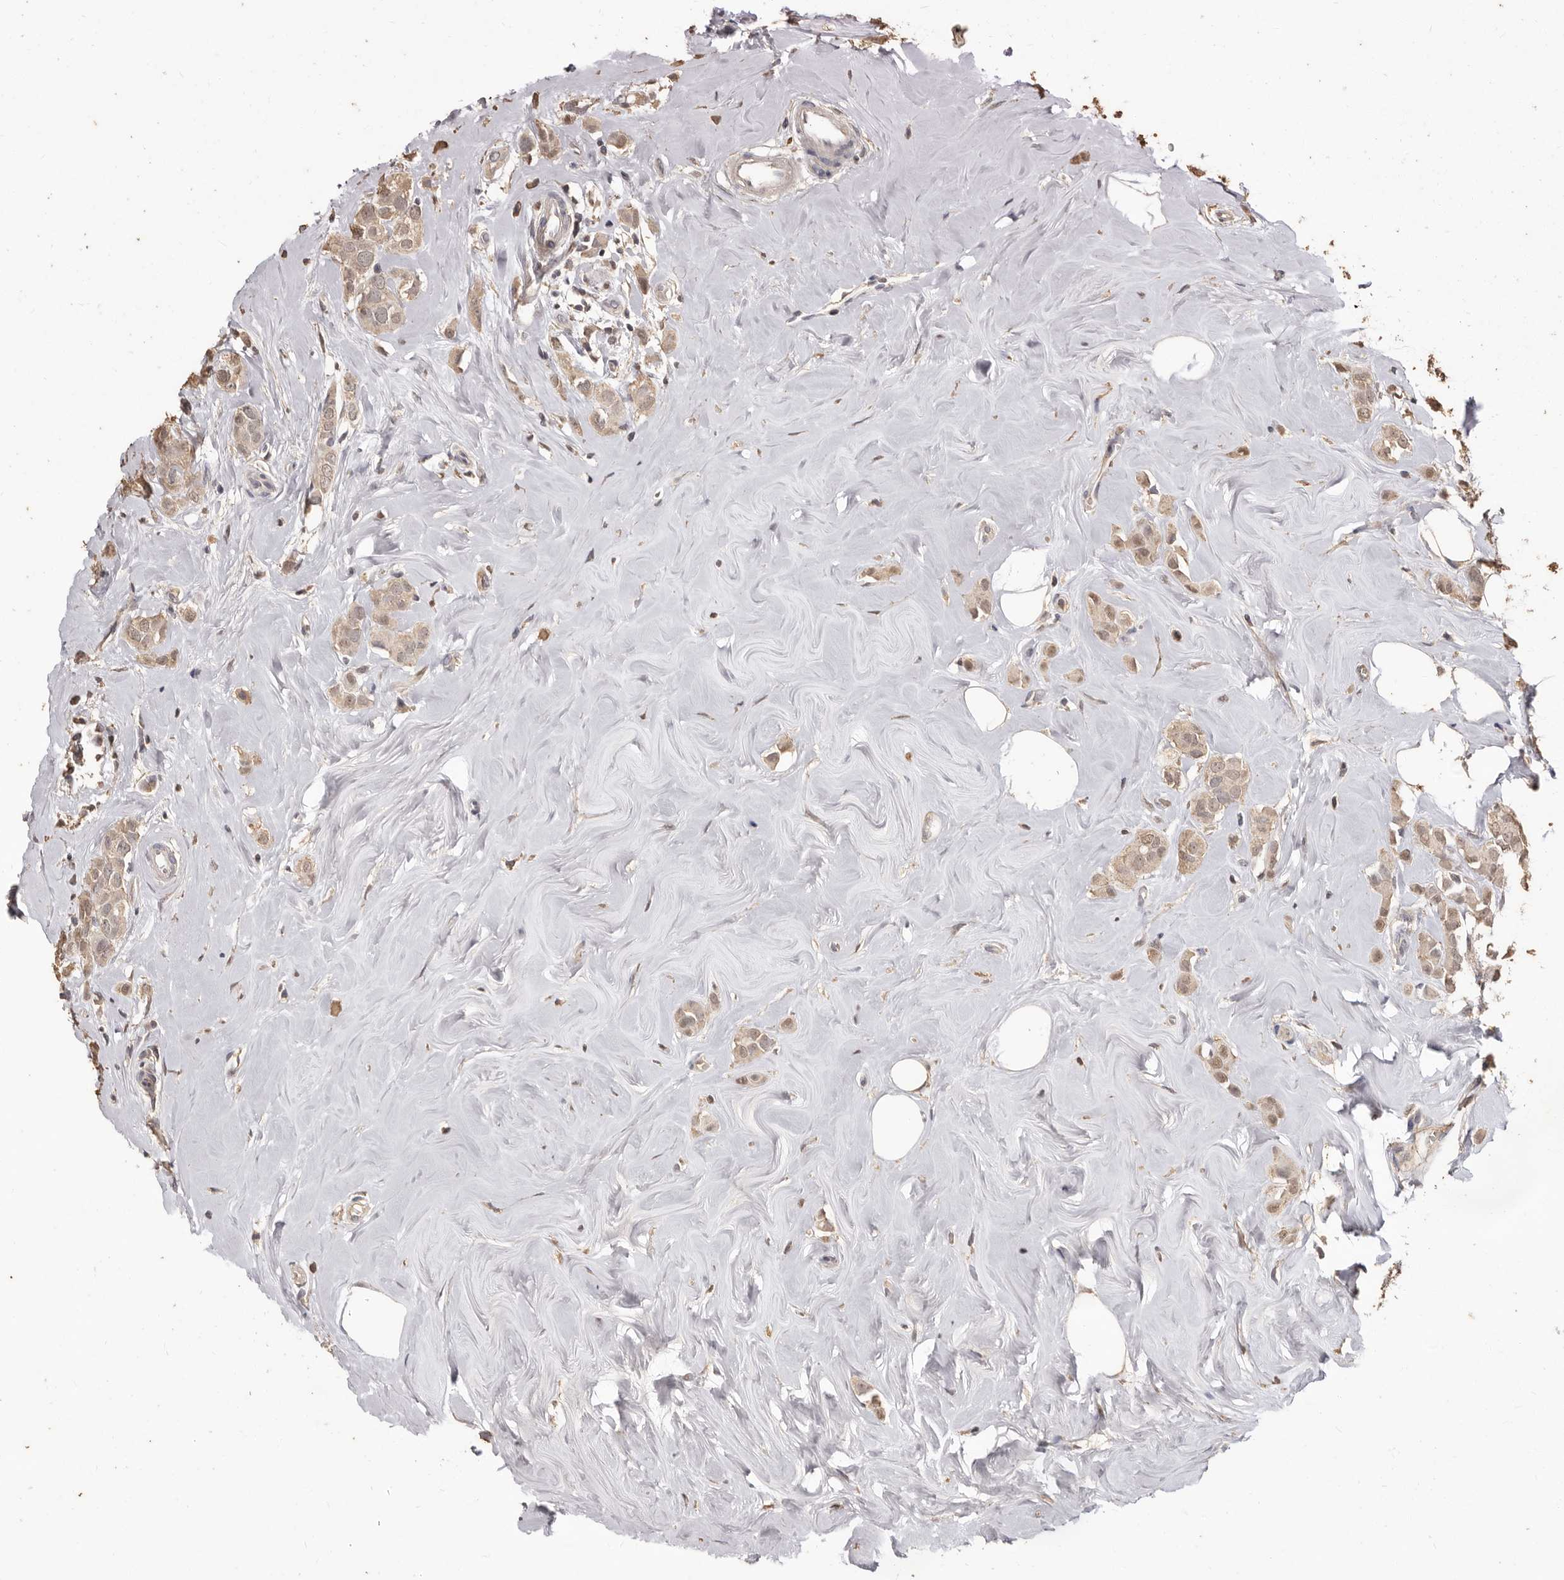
{"staining": {"intensity": "weak", "quantity": ">75%", "location": "cytoplasmic/membranous,nuclear"}, "tissue": "breast cancer", "cell_type": "Tumor cells", "image_type": "cancer", "snomed": [{"axis": "morphology", "description": "Lobular carcinoma"}, {"axis": "topography", "description": "Breast"}], "caption": "A high-resolution photomicrograph shows immunohistochemistry staining of breast cancer, which displays weak cytoplasmic/membranous and nuclear expression in about >75% of tumor cells. (brown staining indicates protein expression, while blue staining denotes nuclei).", "gene": "INAVA", "patient": {"sex": "female", "age": 47}}